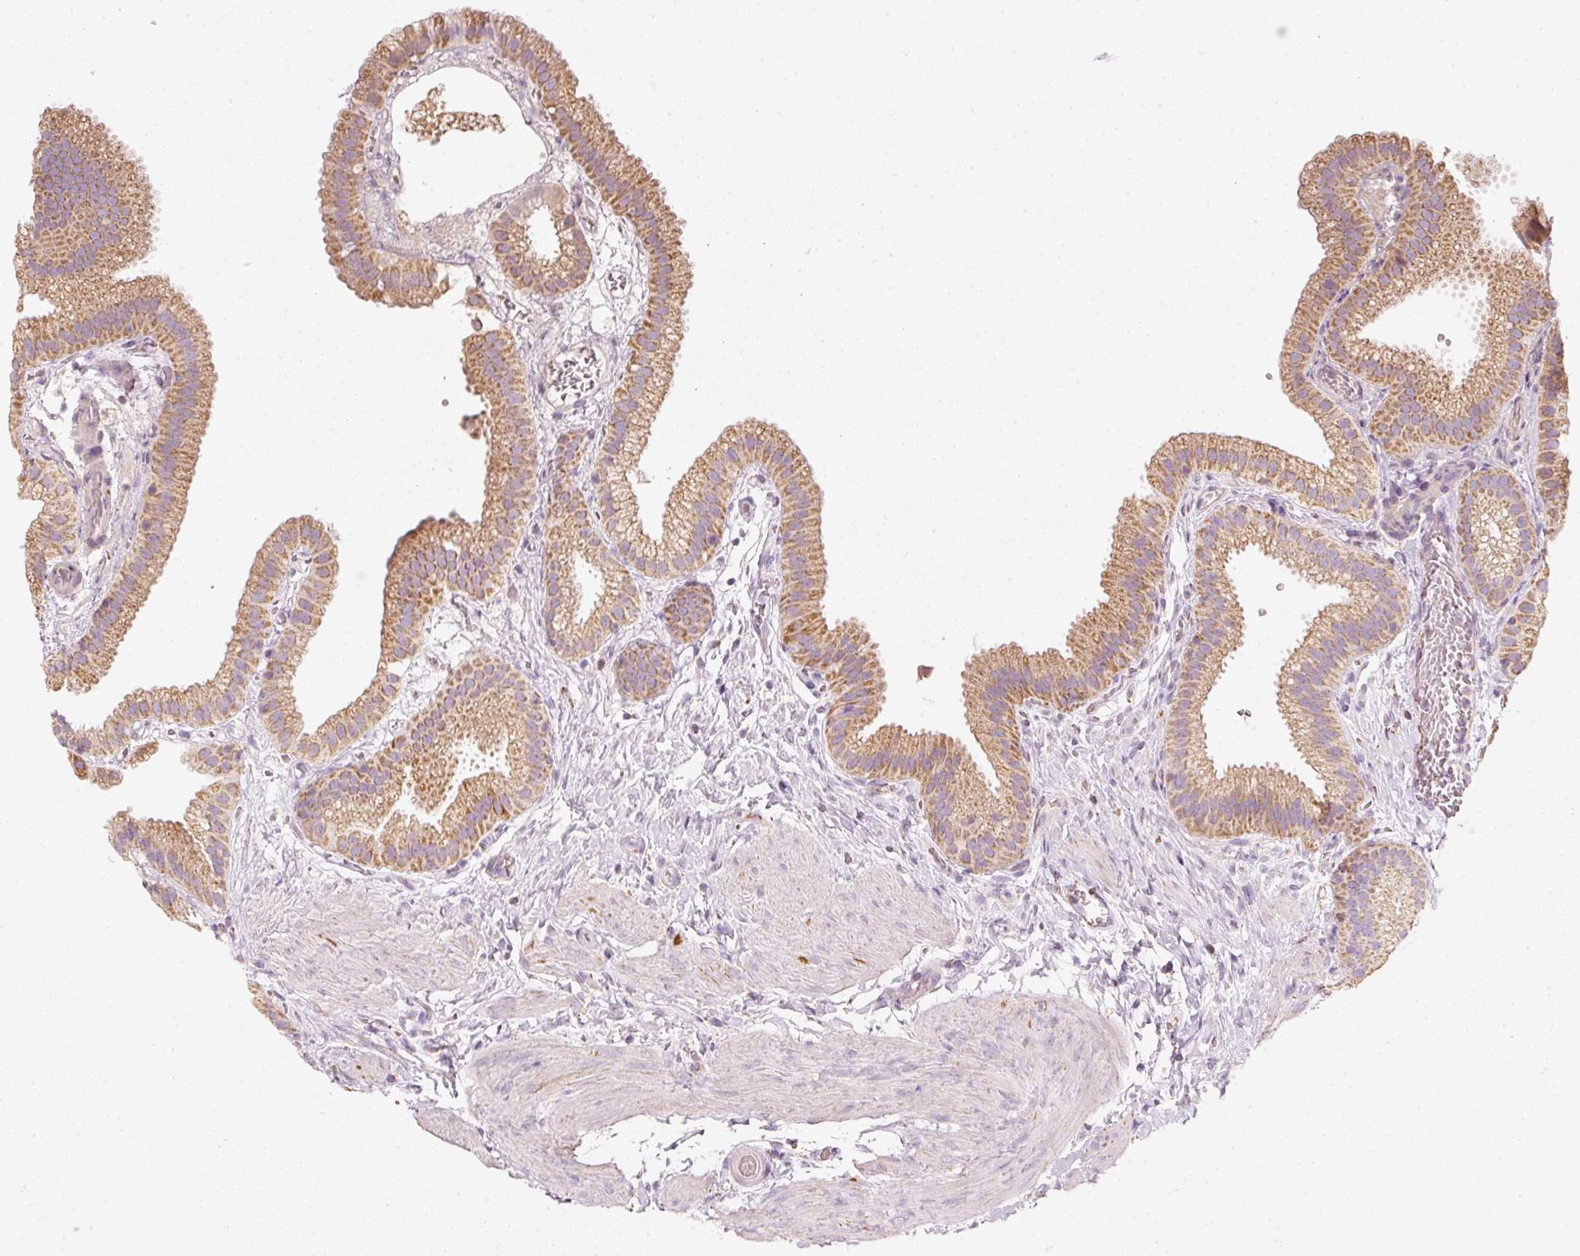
{"staining": {"intensity": "moderate", "quantity": ">75%", "location": "cytoplasmic/membranous,nuclear"}, "tissue": "gallbladder", "cell_type": "Glandular cells", "image_type": "normal", "snomed": [{"axis": "morphology", "description": "Normal tissue, NOS"}, {"axis": "topography", "description": "Gallbladder"}], "caption": "Immunohistochemical staining of benign human gallbladder reveals >75% levels of moderate cytoplasmic/membranous,nuclear protein positivity in about >75% of glandular cells.", "gene": "DUT", "patient": {"sex": "female", "age": 63}}